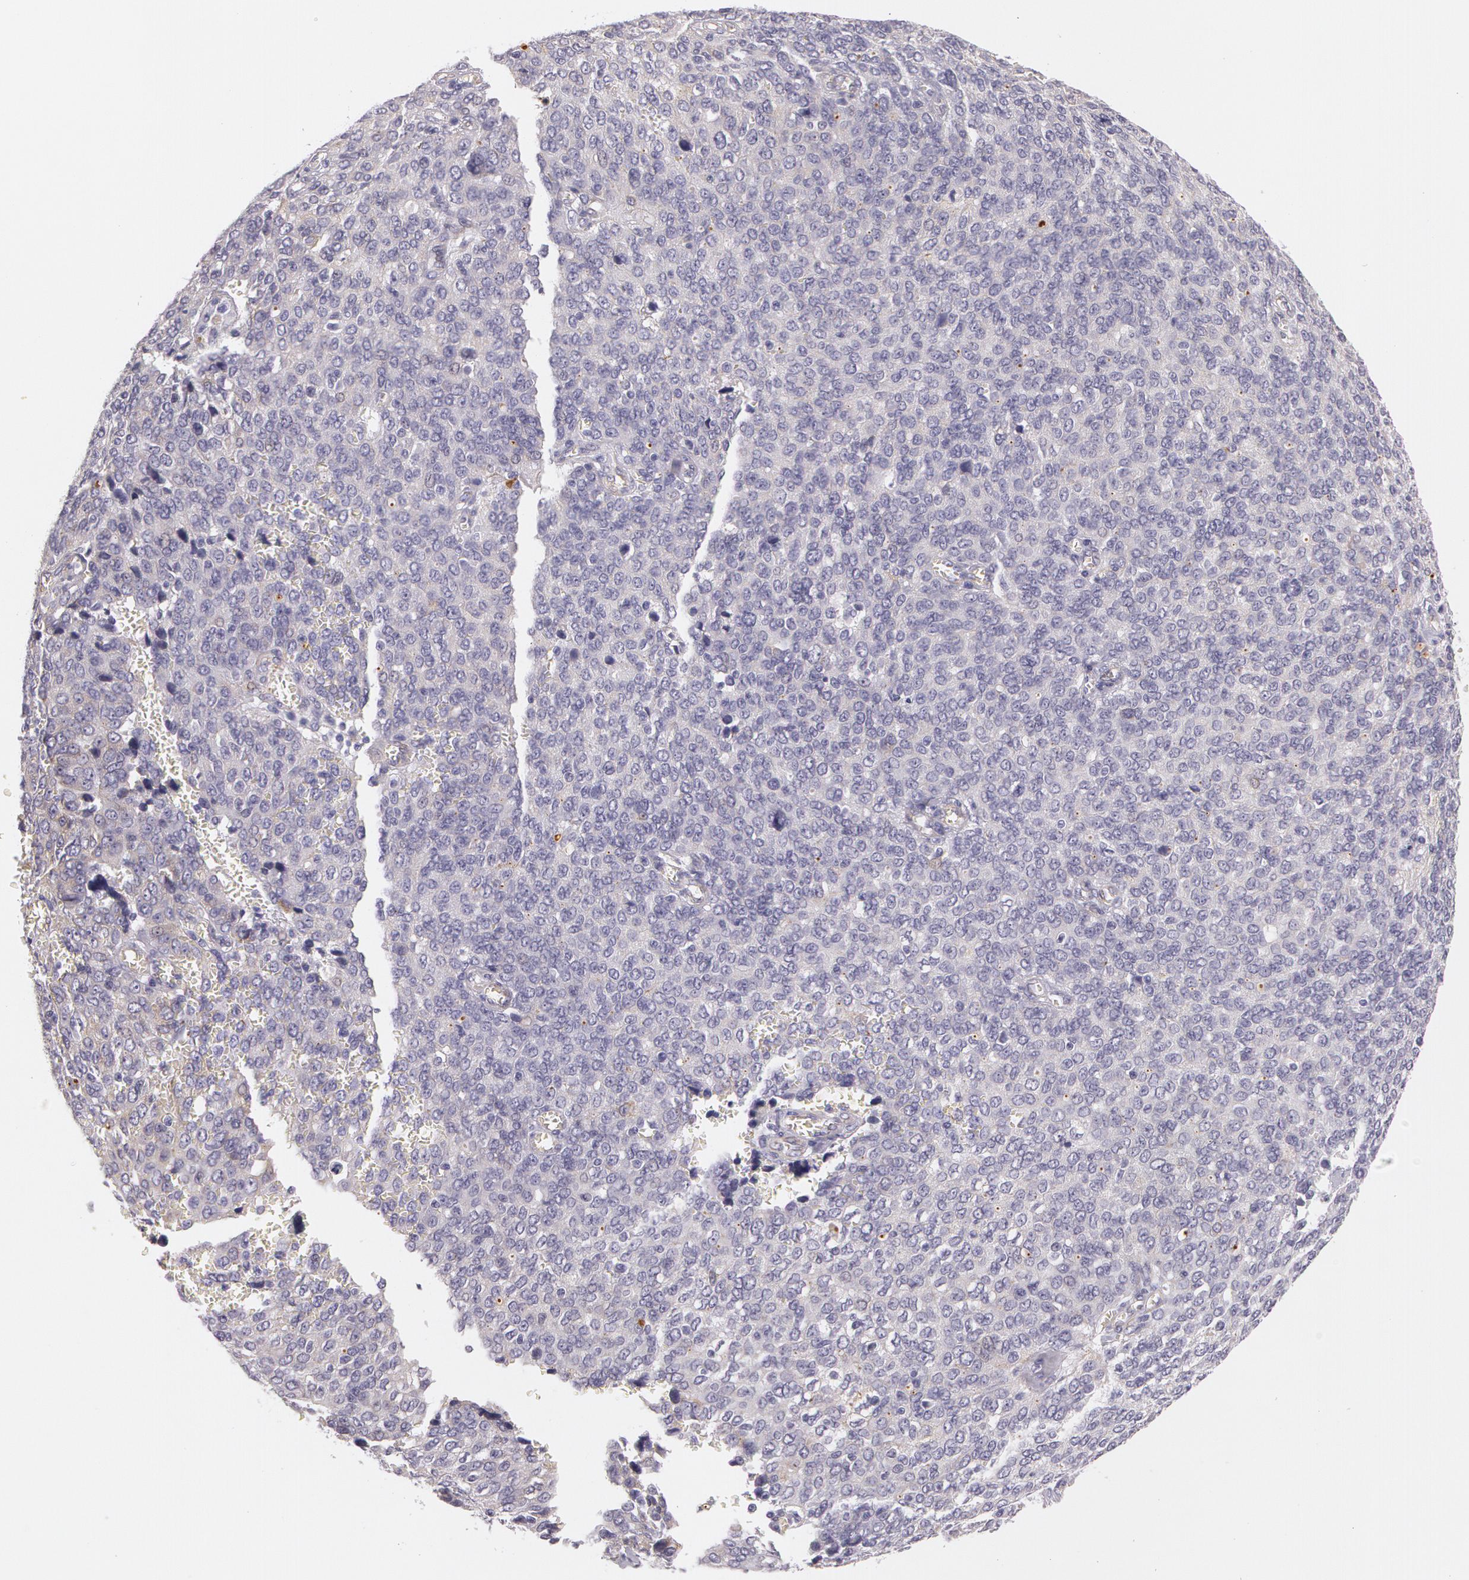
{"staining": {"intensity": "weak", "quantity": "<25%", "location": "cytoplasmic/membranous"}, "tissue": "ovarian cancer", "cell_type": "Tumor cells", "image_type": "cancer", "snomed": [{"axis": "morphology", "description": "Carcinoma, endometroid"}, {"axis": "topography", "description": "Ovary"}], "caption": "This photomicrograph is of endometroid carcinoma (ovarian) stained with immunohistochemistry (IHC) to label a protein in brown with the nuclei are counter-stained blue. There is no expression in tumor cells.", "gene": "APP", "patient": {"sex": "female", "age": 75}}